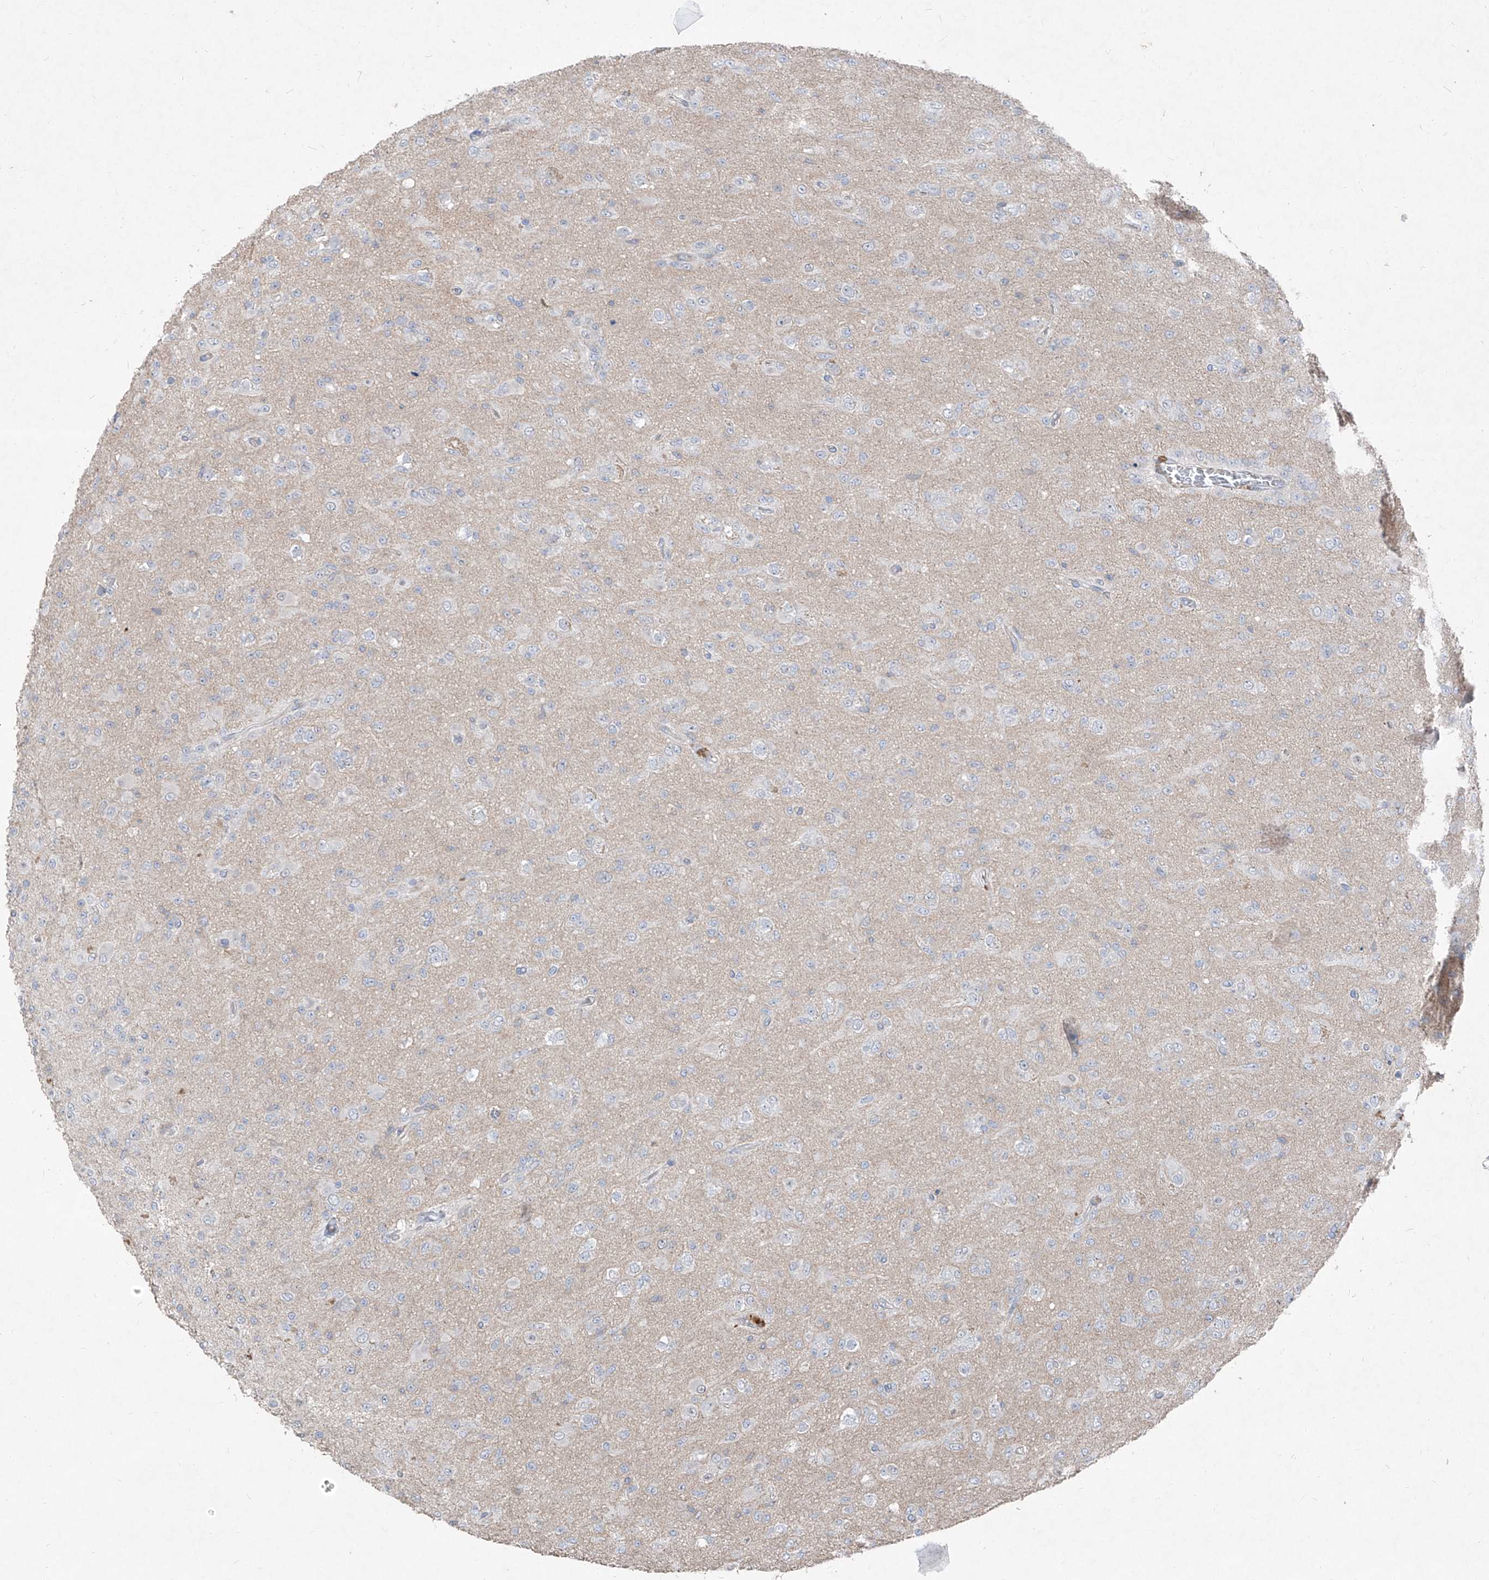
{"staining": {"intensity": "negative", "quantity": "none", "location": "none"}, "tissue": "glioma", "cell_type": "Tumor cells", "image_type": "cancer", "snomed": [{"axis": "morphology", "description": "Glioma, malignant, Low grade"}, {"axis": "topography", "description": "Brain"}], "caption": "This photomicrograph is of glioma stained with IHC to label a protein in brown with the nuclei are counter-stained blue. There is no positivity in tumor cells. (DAB immunohistochemistry, high magnification).", "gene": "UFD1", "patient": {"sex": "male", "age": 65}}